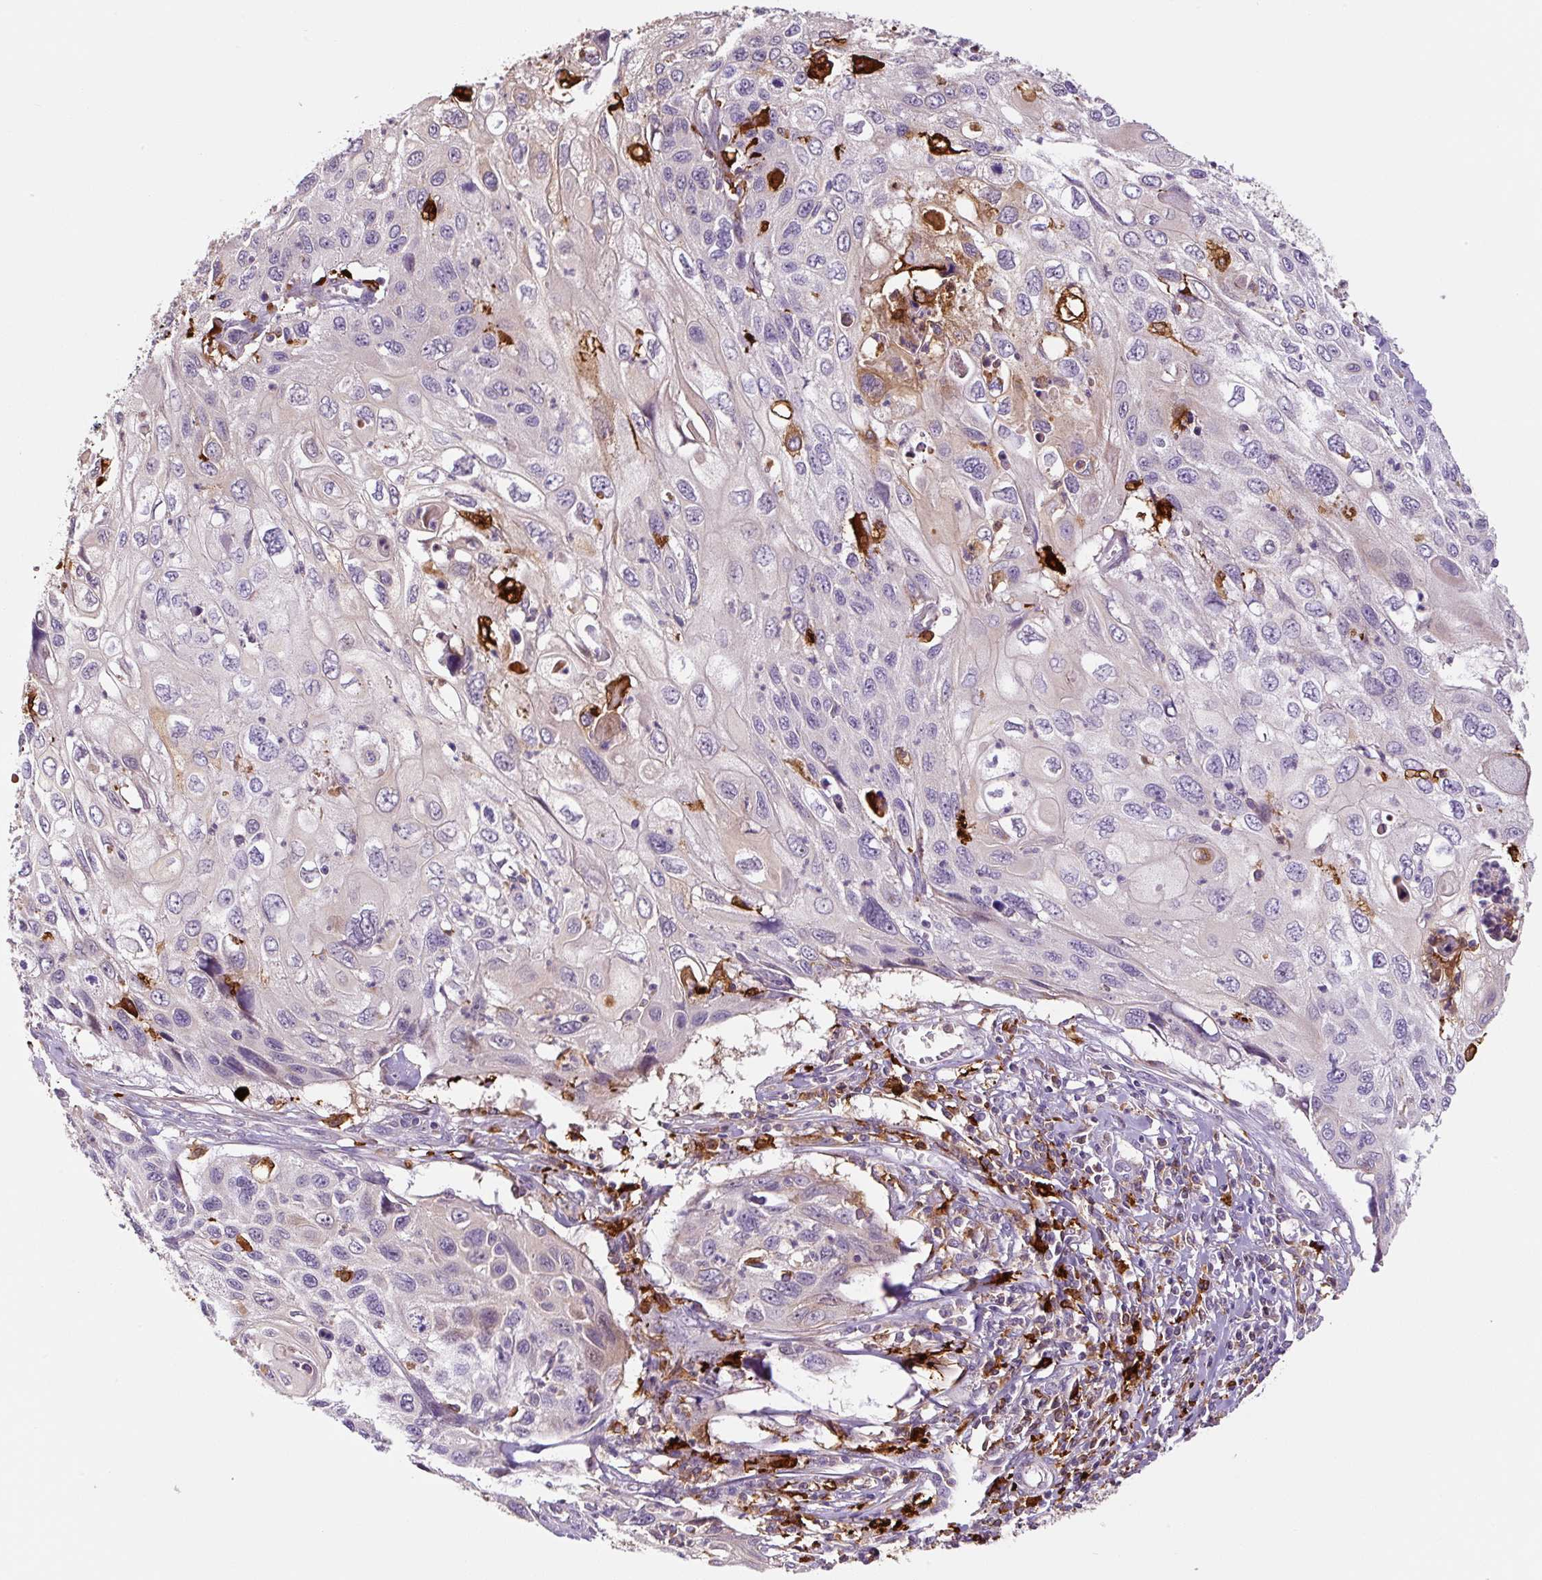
{"staining": {"intensity": "moderate", "quantity": "<25%", "location": "cytoplasmic/membranous"}, "tissue": "cervical cancer", "cell_type": "Tumor cells", "image_type": "cancer", "snomed": [{"axis": "morphology", "description": "Squamous cell carcinoma, NOS"}, {"axis": "topography", "description": "Cervix"}], "caption": "DAB (3,3'-diaminobenzidine) immunohistochemical staining of cervical cancer (squamous cell carcinoma) demonstrates moderate cytoplasmic/membranous protein staining in about <25% of tumor cells.", "gene": "FUT10", "patient": {"sex": "female", "age": 70}}